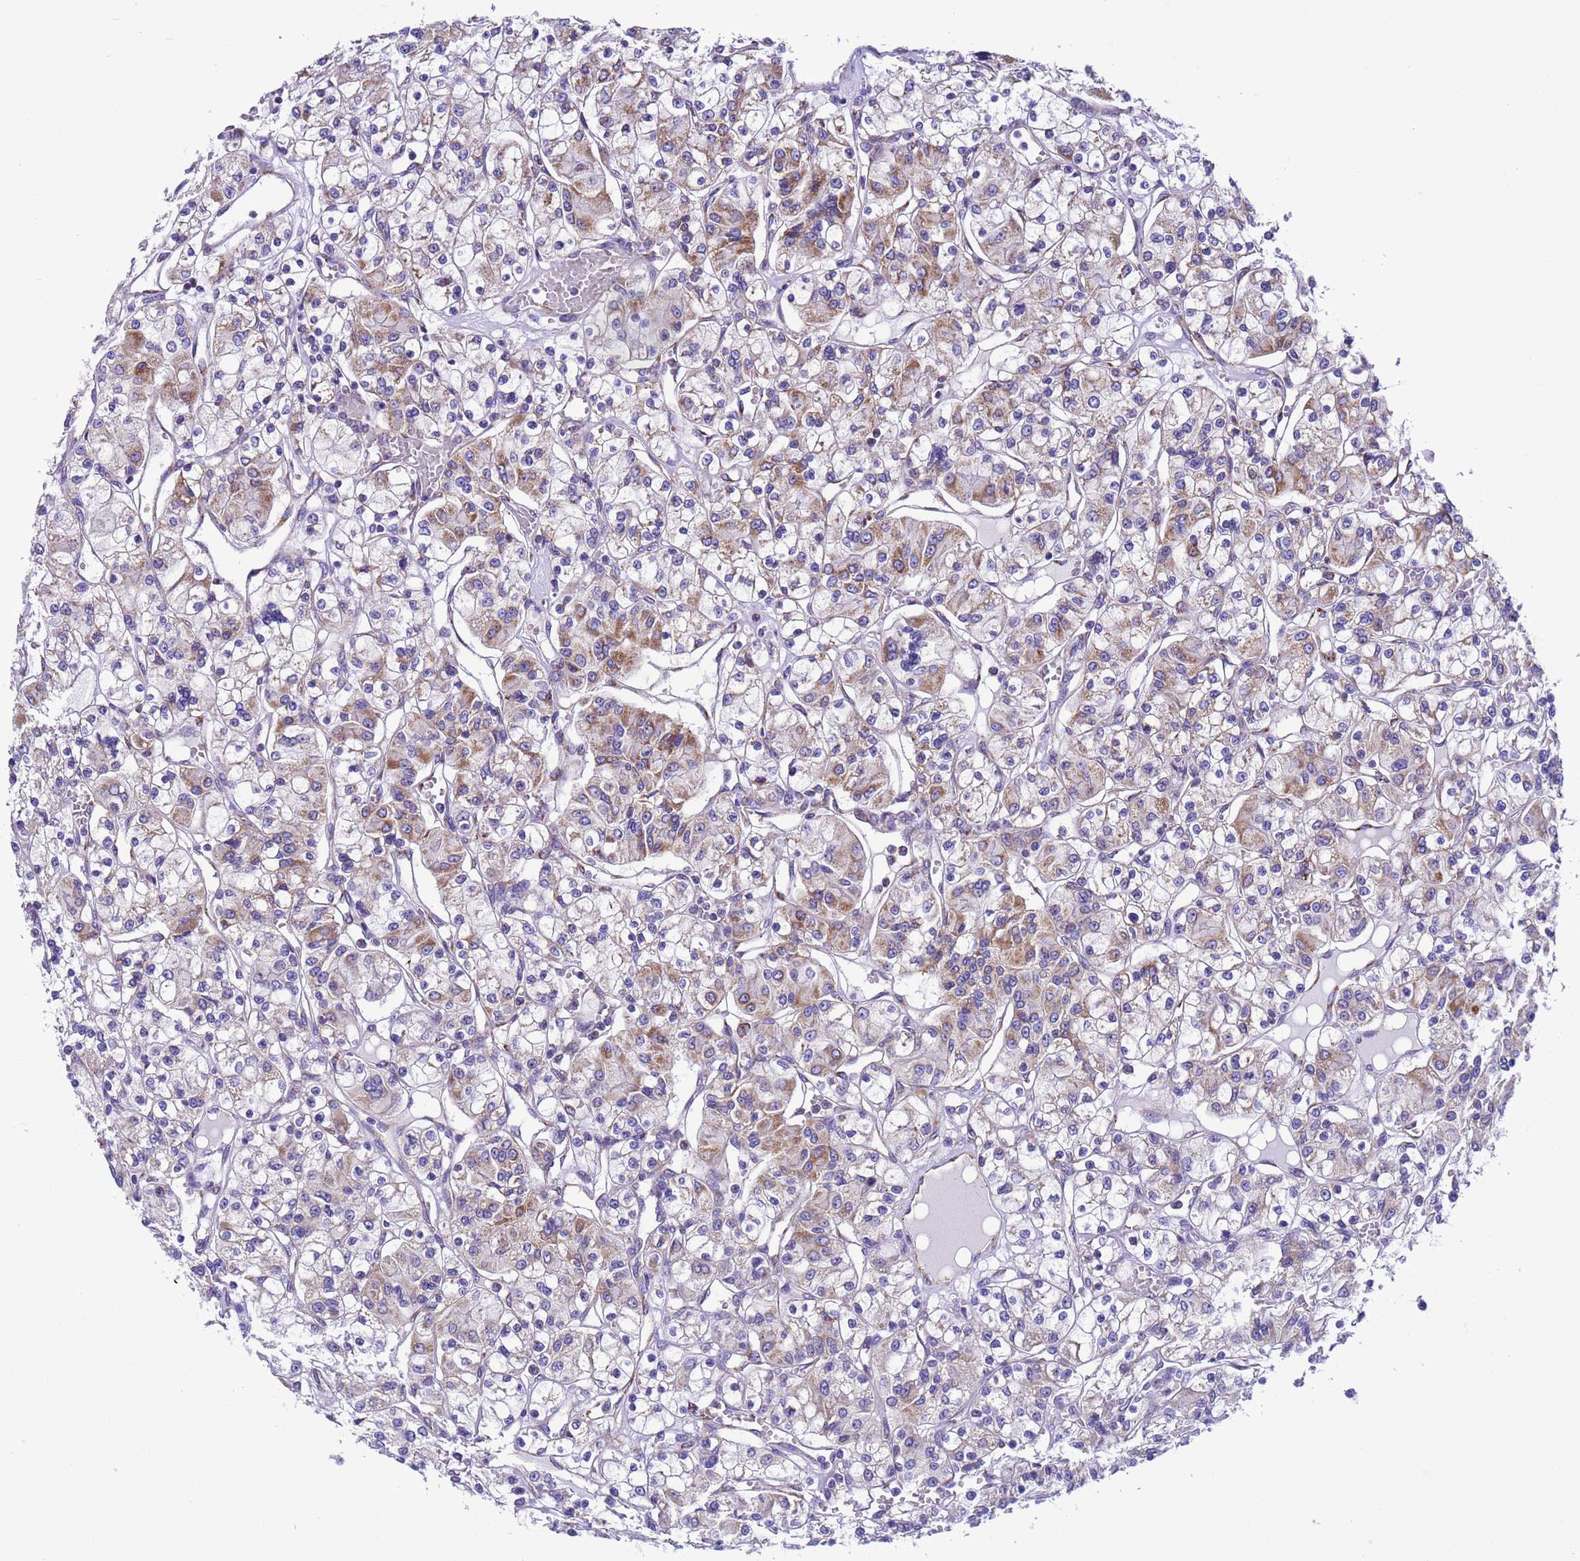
{"staining": {"intensity": "moderate", "quantity": "<25%", "location": "cytoplasmic/membranous"}, "tissue": "renal cancer", "cell_type": "Tumor cells", "image_type": "cancer", "snomed": [{"axis": "morphology", "description": "Adenocarcinoma, NOS"}, {"axis": "topography", "description": "Kidney"}], "caption": "The histopathology image reveals immunohistochemical staining of renal adenocarcinoma. There is moderate cytoplasmic/membranous positivity is appreciated in approximately <25% of tumor cells.", "gene": "CCDC191", "patient": {"sex": "female", "age": 59}}